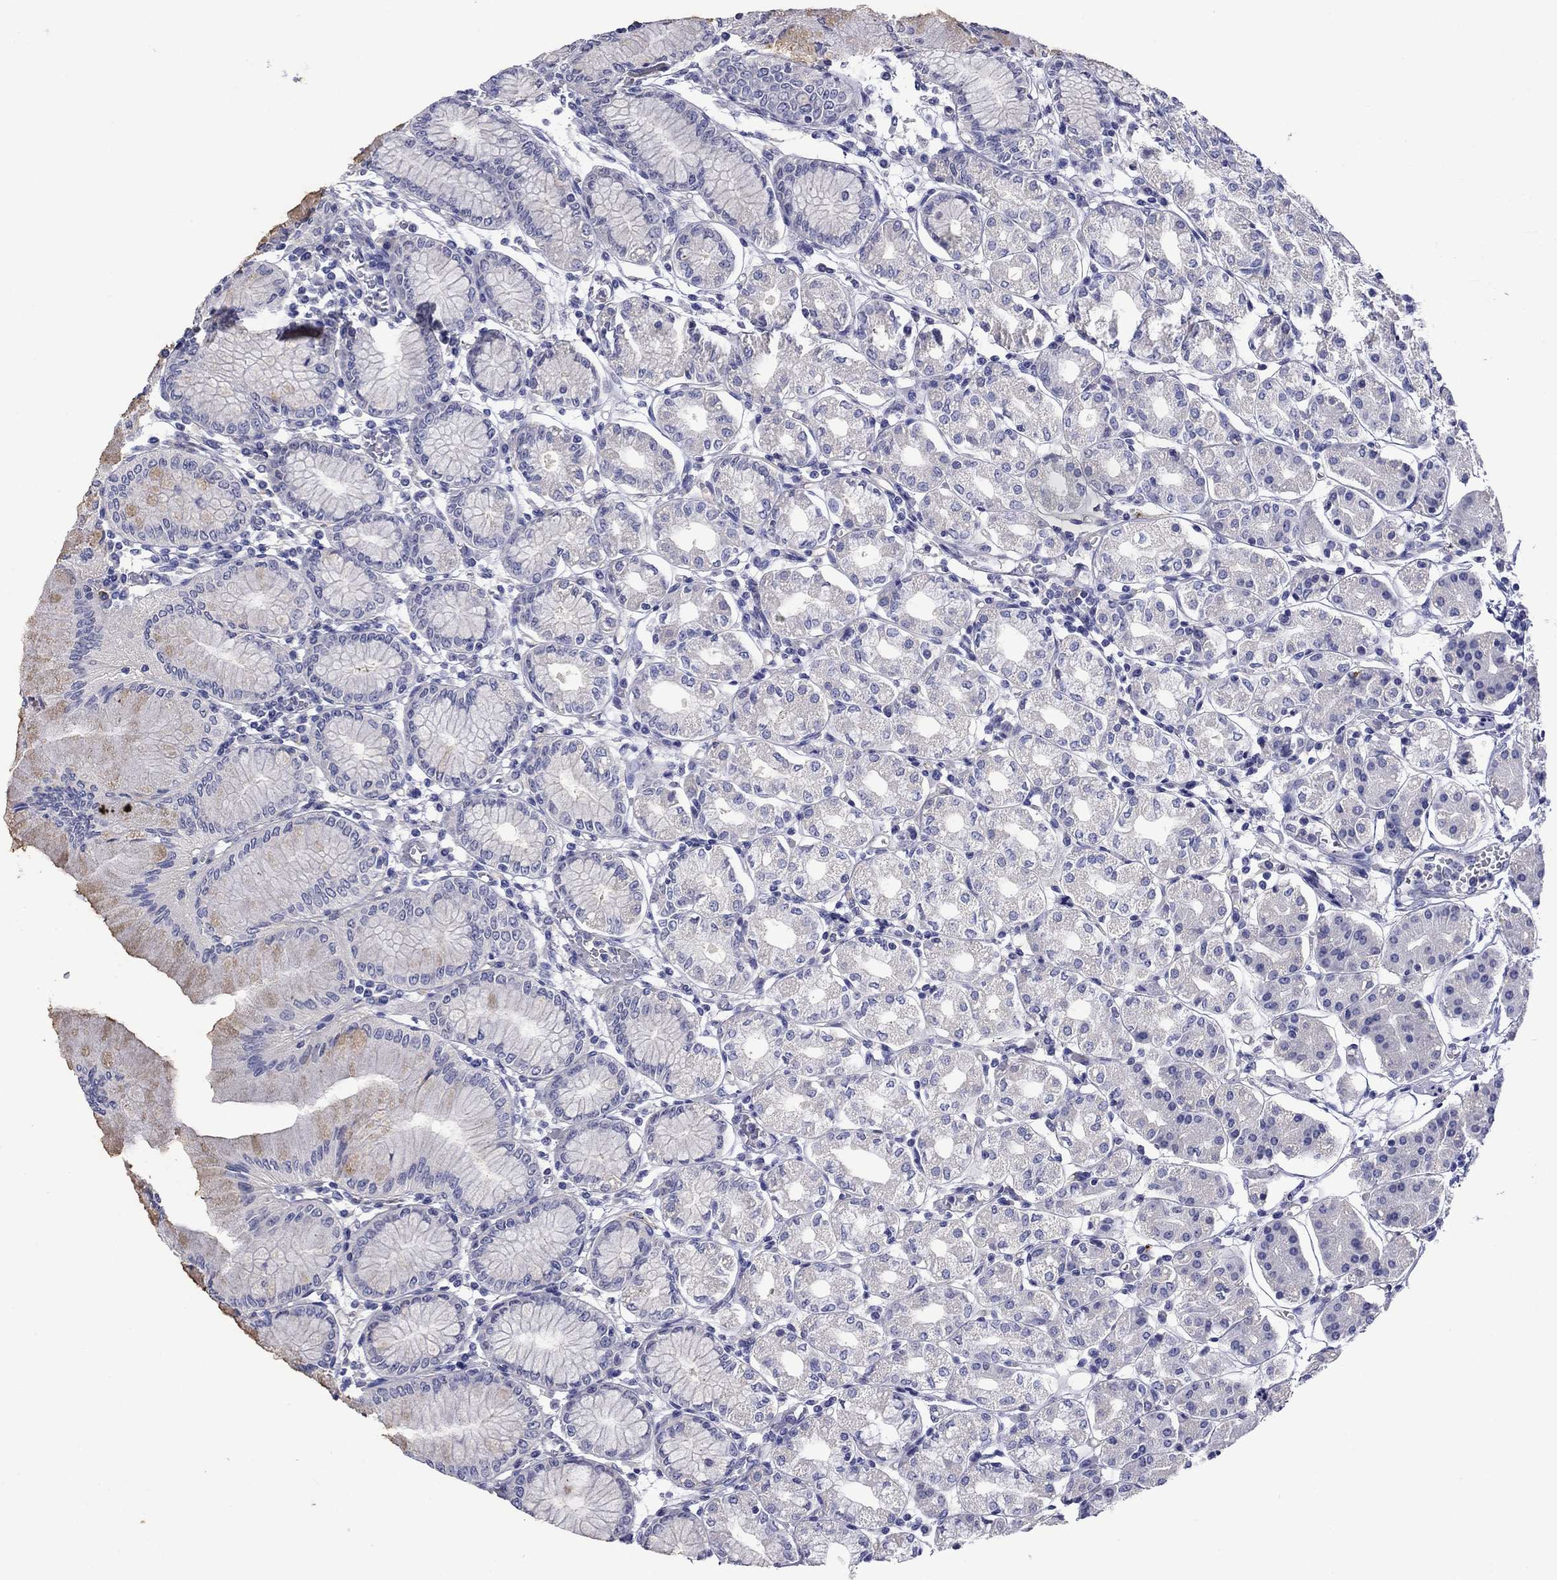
{"staining": {"intensity": "negative", "quantity": "none", "location": "none"}, "tissue": "stomach", "cell_type": "Glandular cells", "image_type": "normal", "snomed": [{"axis": "morphology", "description": "Normal tissue, NOS"}, {"axis": "topography", "description": "Skeletal muscle"}, {"axis": "topography", "description": "Stomach"}], "caption": "Immunohistochemistry histopathology image of unremarkable human stomach stained for a protein (brown), which exhibits no positivity in glandular cells.", "gene": "CNDP1", "patient": {"sex": "female", "age": 57}}